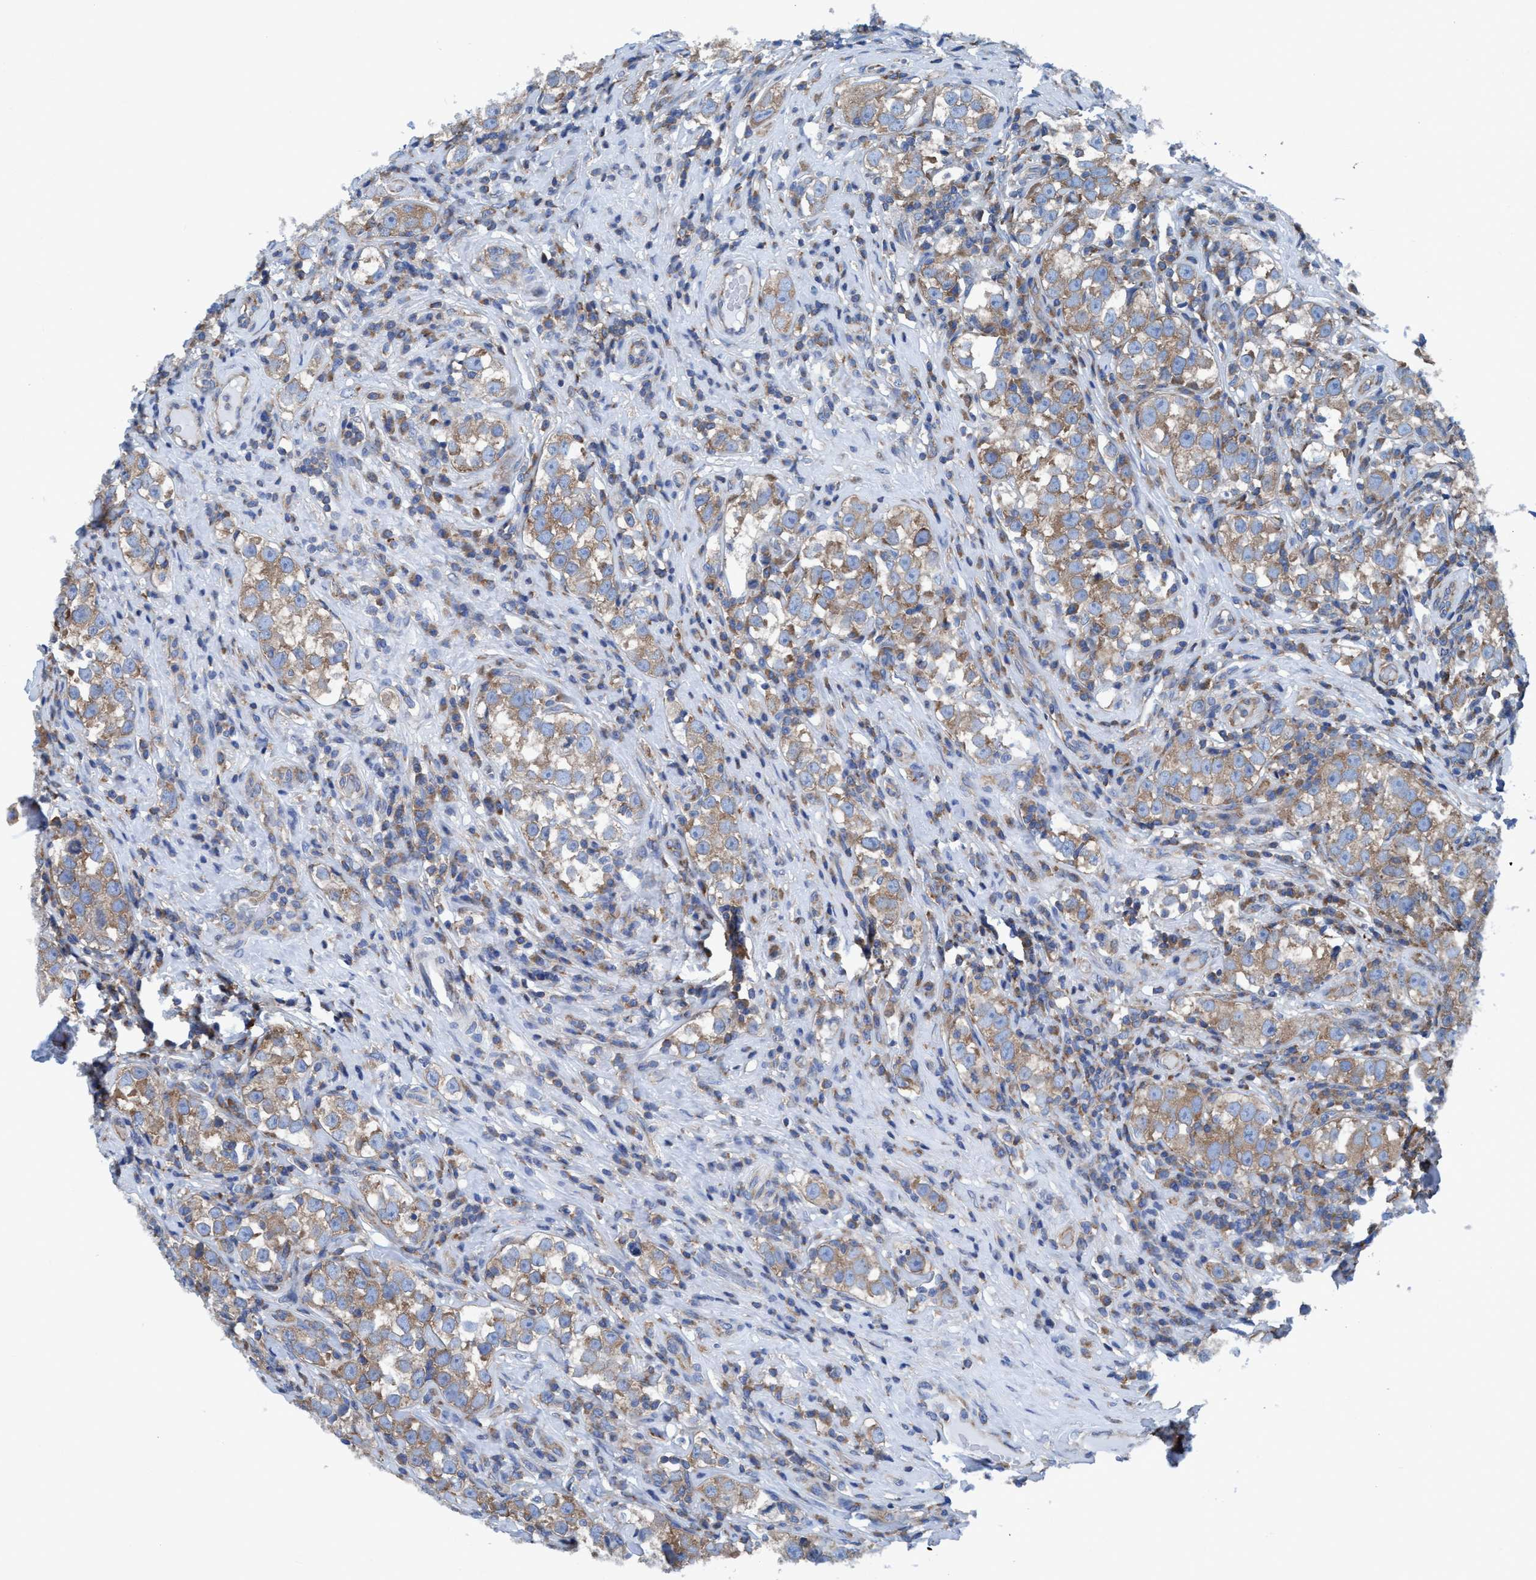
{"staining": {"intensity": "weak", "quantity": ">75%", "location": "cytoplasmic/membranous"}, "tissue": "testis cancer", "cell_type": "Tumor cells", "image_type": "cancer", "snomed": [{"axis": "morphology", "description": "Normal tissue, NOS"}, {"axis": "morphology", "description": "Seminoma, NOS"}, {"axis": "topography", "description": "Testis"}], "caption": "Seminoma (testis) stained with IHC reveals weak cytoplasmic/membranous positivity in approximately >75% of tumor cells. (DAB = brown stain, brightfield microscopy at high magnification).", "gene": "NMT1", "patient": {"sex": "male", "age": 43}}